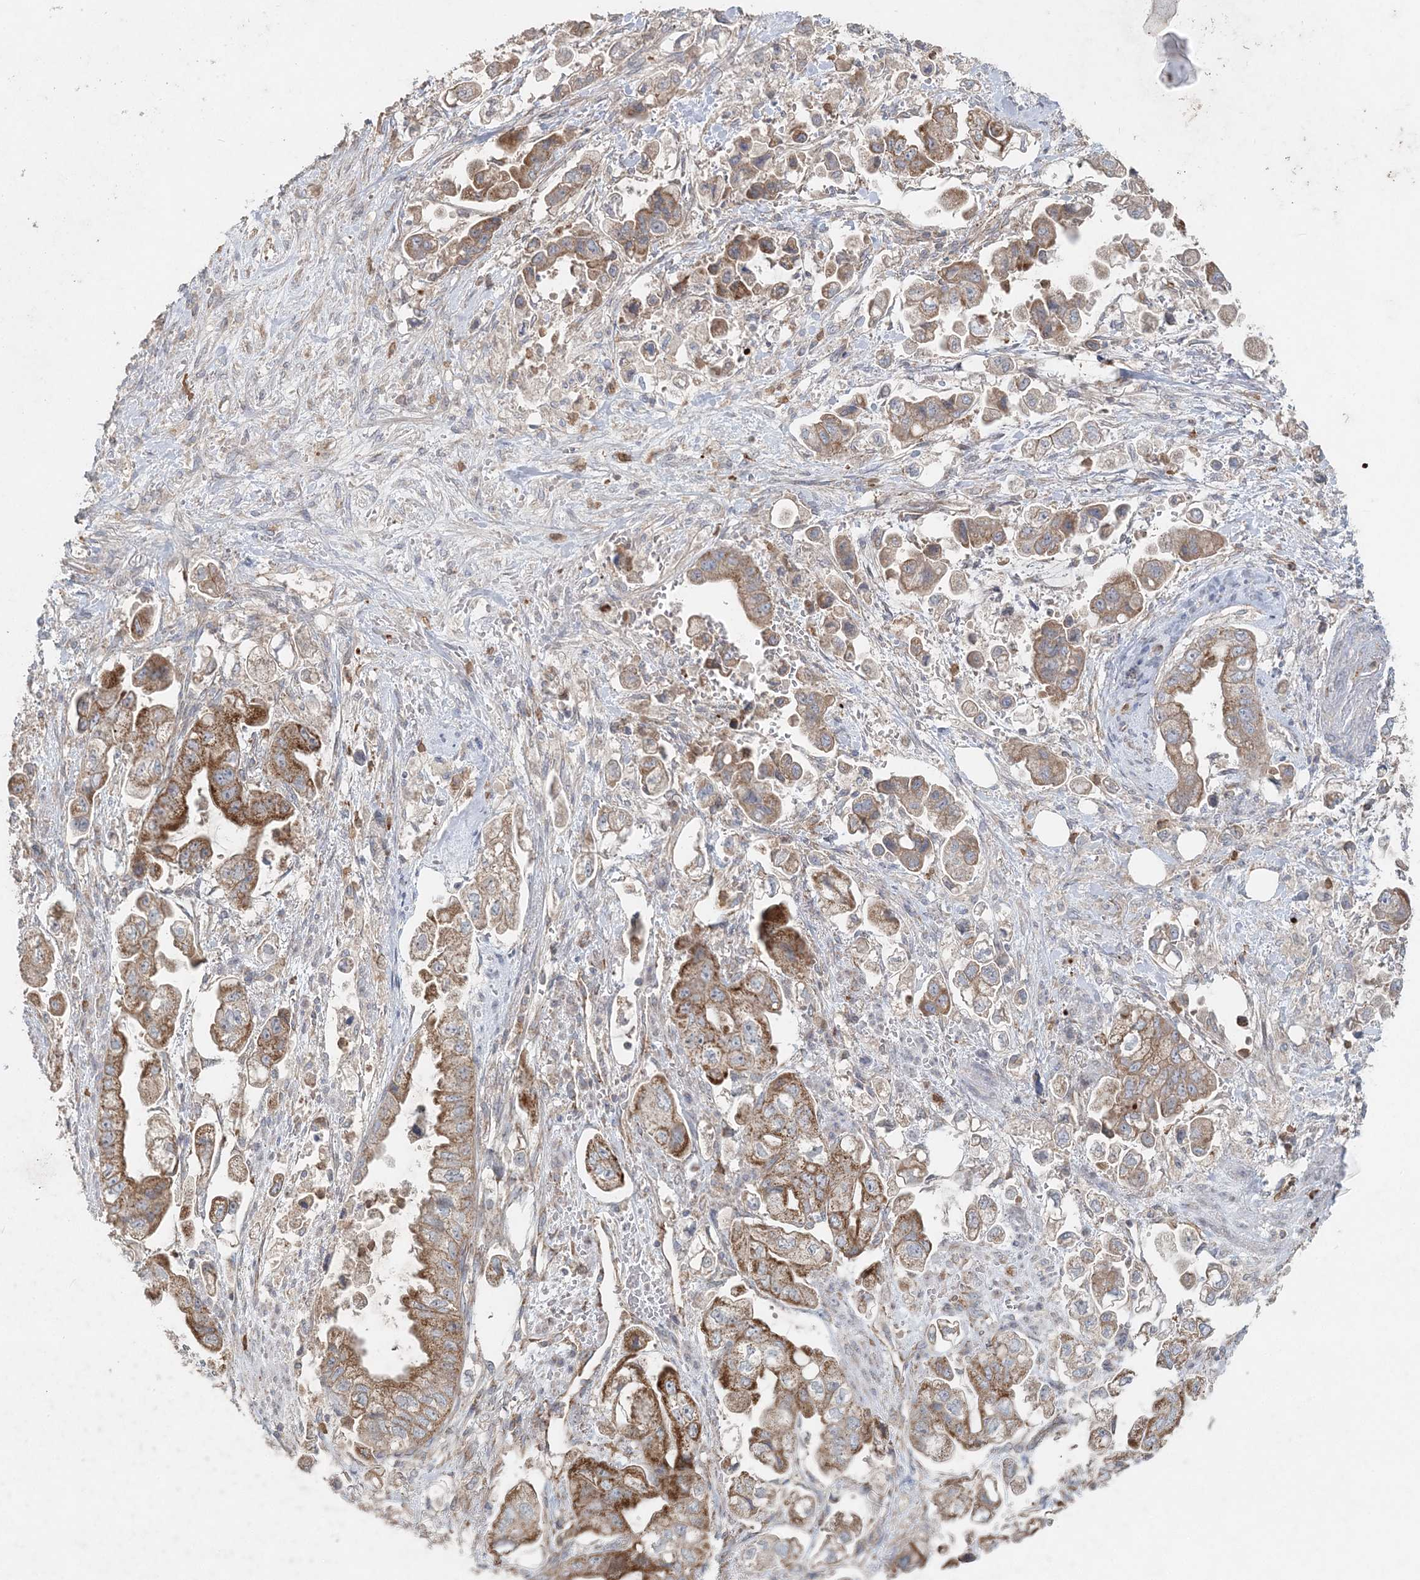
{"staining": {"intensity": "moderate", "quantity": ">75%", "location": "cytoplasmic/membranous"}, "tissue": "stomach cancer", "cell_type": "Tumor cells", "image_type": "cancer", "snomed": [{"axis": "morphology", "description": "Adenocarcinoma, NOS"}, {"axis": "topography", "description": "Stomach"}], "caption": "Immunohistochemistry (IHC) image of stomach cancer stained for a protein (brown), which displays medium levels of moderate cytoplasmic/membranous expression in approximately >75% of tumor cells.", "gene": "LRPPRC", "patient": {"sex": "male", "age": 62}}